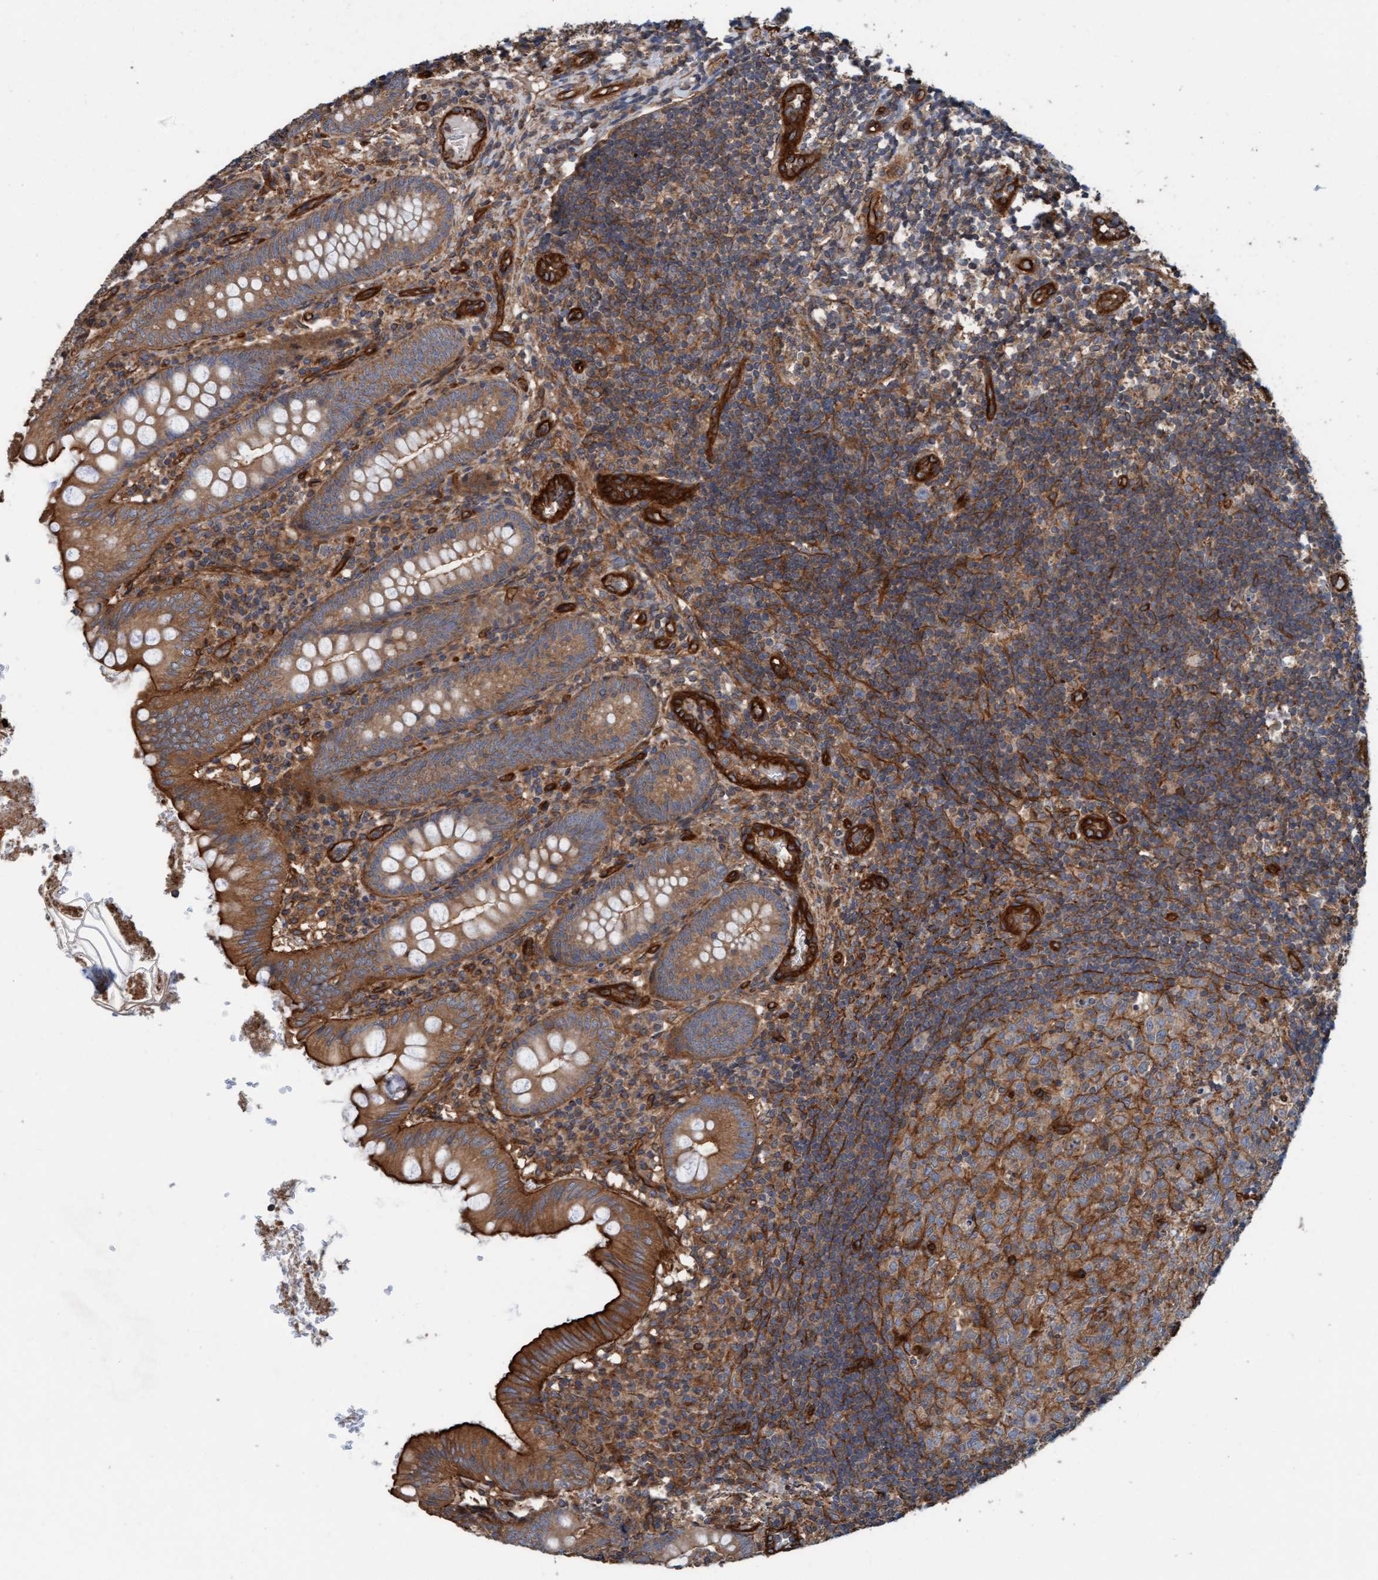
{"staining": {"intensity": "strong", "quantity": ">75%", "location": "cytoplasmic/membranous"}, "tissue": "appendix", "cell_type": "Glandular cells", "image_type": "normal", "snomed": [{"axis": "morphology", "description": "Normal tissue, NOS"}, {"axis": "topography", "description": "Appendix"}], "caption": "This photomicrograph demonstrates immunohistochemistry (IHC) staining of benign appendix, with high strong cytoplasmic/membranous expression in about >75% of glandular cells.", "gene": "STXBP4", "patient": {"sex": "male", "age": 8}}